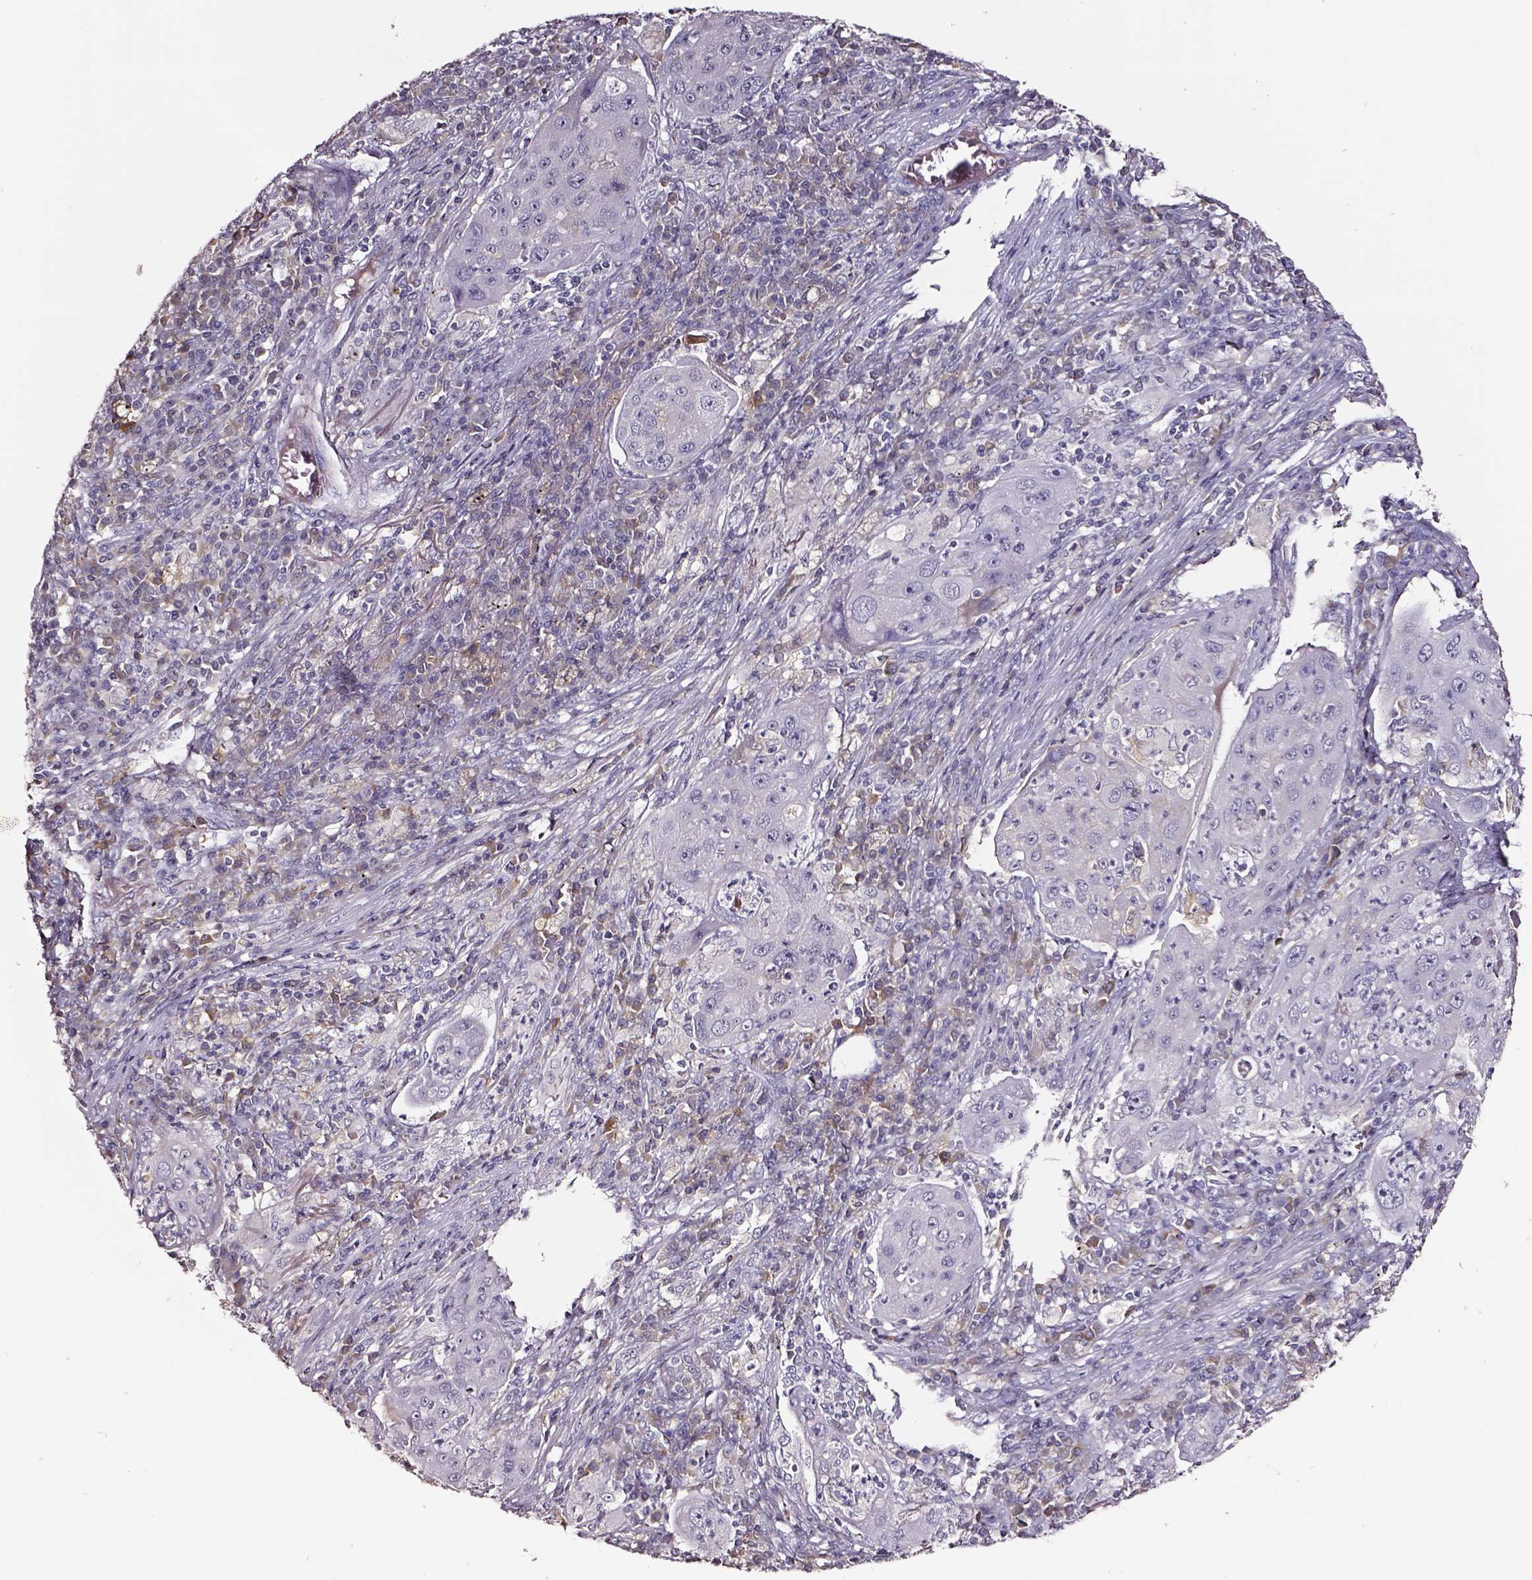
{"staining": {"intensity": "negative", "quantity": "none", "location": "none"}, "tissue": "lung cancer", "cell_type": "Tumor cells", "image_type": "cancer", "snomed": [{"axis": "morphology", "description": "Squamous cell carcinoma, NOS"}, {"axis": "topography", "description": "Lung"}], "caption": "Photomicrograph shows no significant protein positivity in tumor cells of lung squamous cell carcinoma. (DAB immunohistochemistry (IHC) visualized using brightfield microscopy, high magnification).", "gene": "SMIM17", "patient": {"sex": "female", "age": 59}}